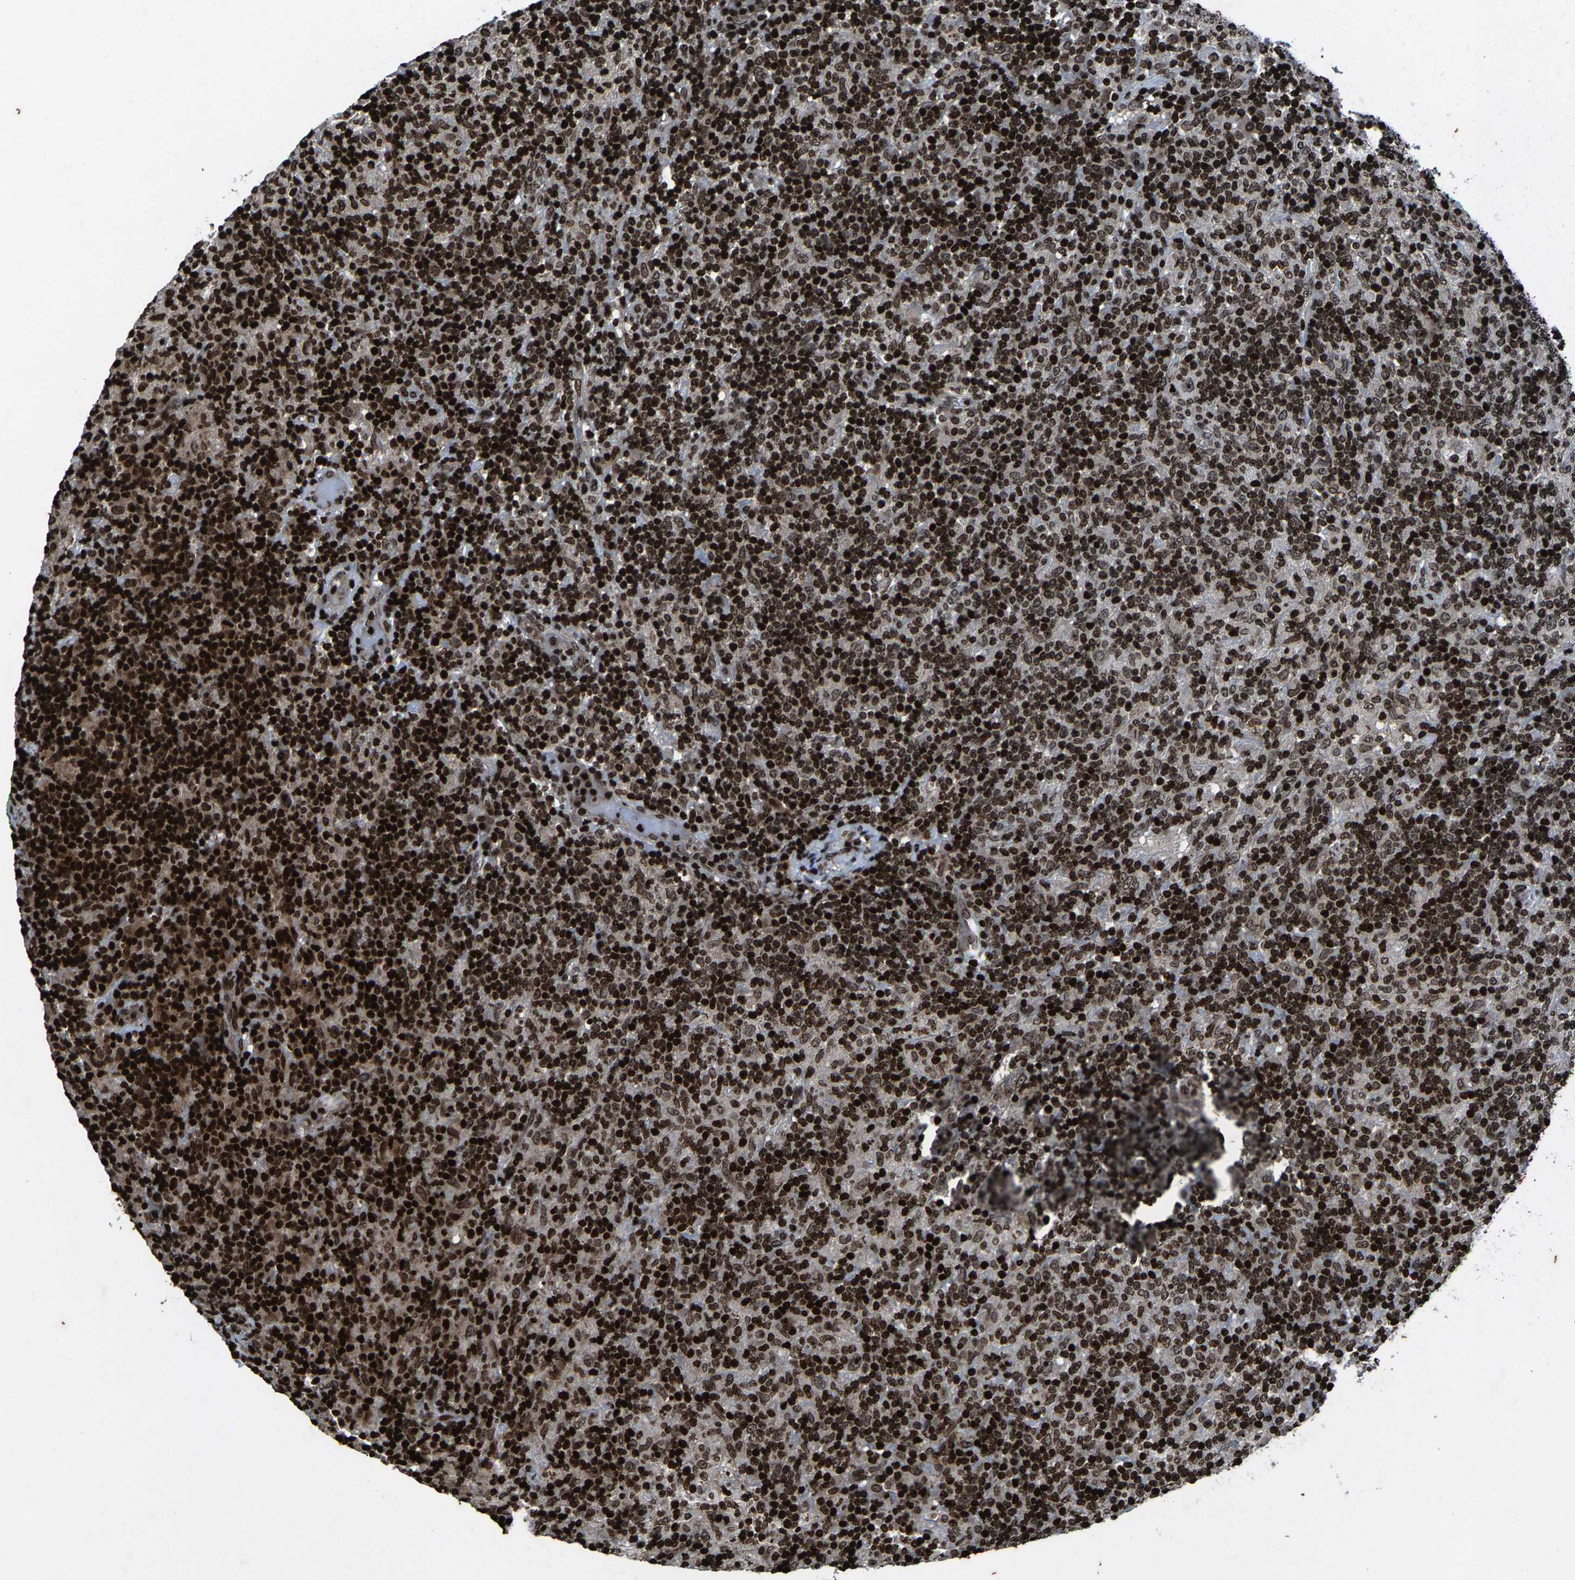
{"staining": {"intensity": "moderate", "quantity": ">75%", "location": "nuclear"}, "tissue": "lymphoma", "cell_type": "Tumor cells", "image_type": "cancer", "snomed": [{"axis": "morphology", "description": "Hodgkin's disease, NOS"}, {"axis": "topography", "description": "Lymph node"}], "caption": "Protein staining demonstrates moderate nuclear positivity in about >75% of tumor cells in Hodgkin's disease. (brown staining indicates protein expression, while blue staining denotes nuclei).", "gene": "H4C1", "patient": {"sex": "male", "age": 70}}